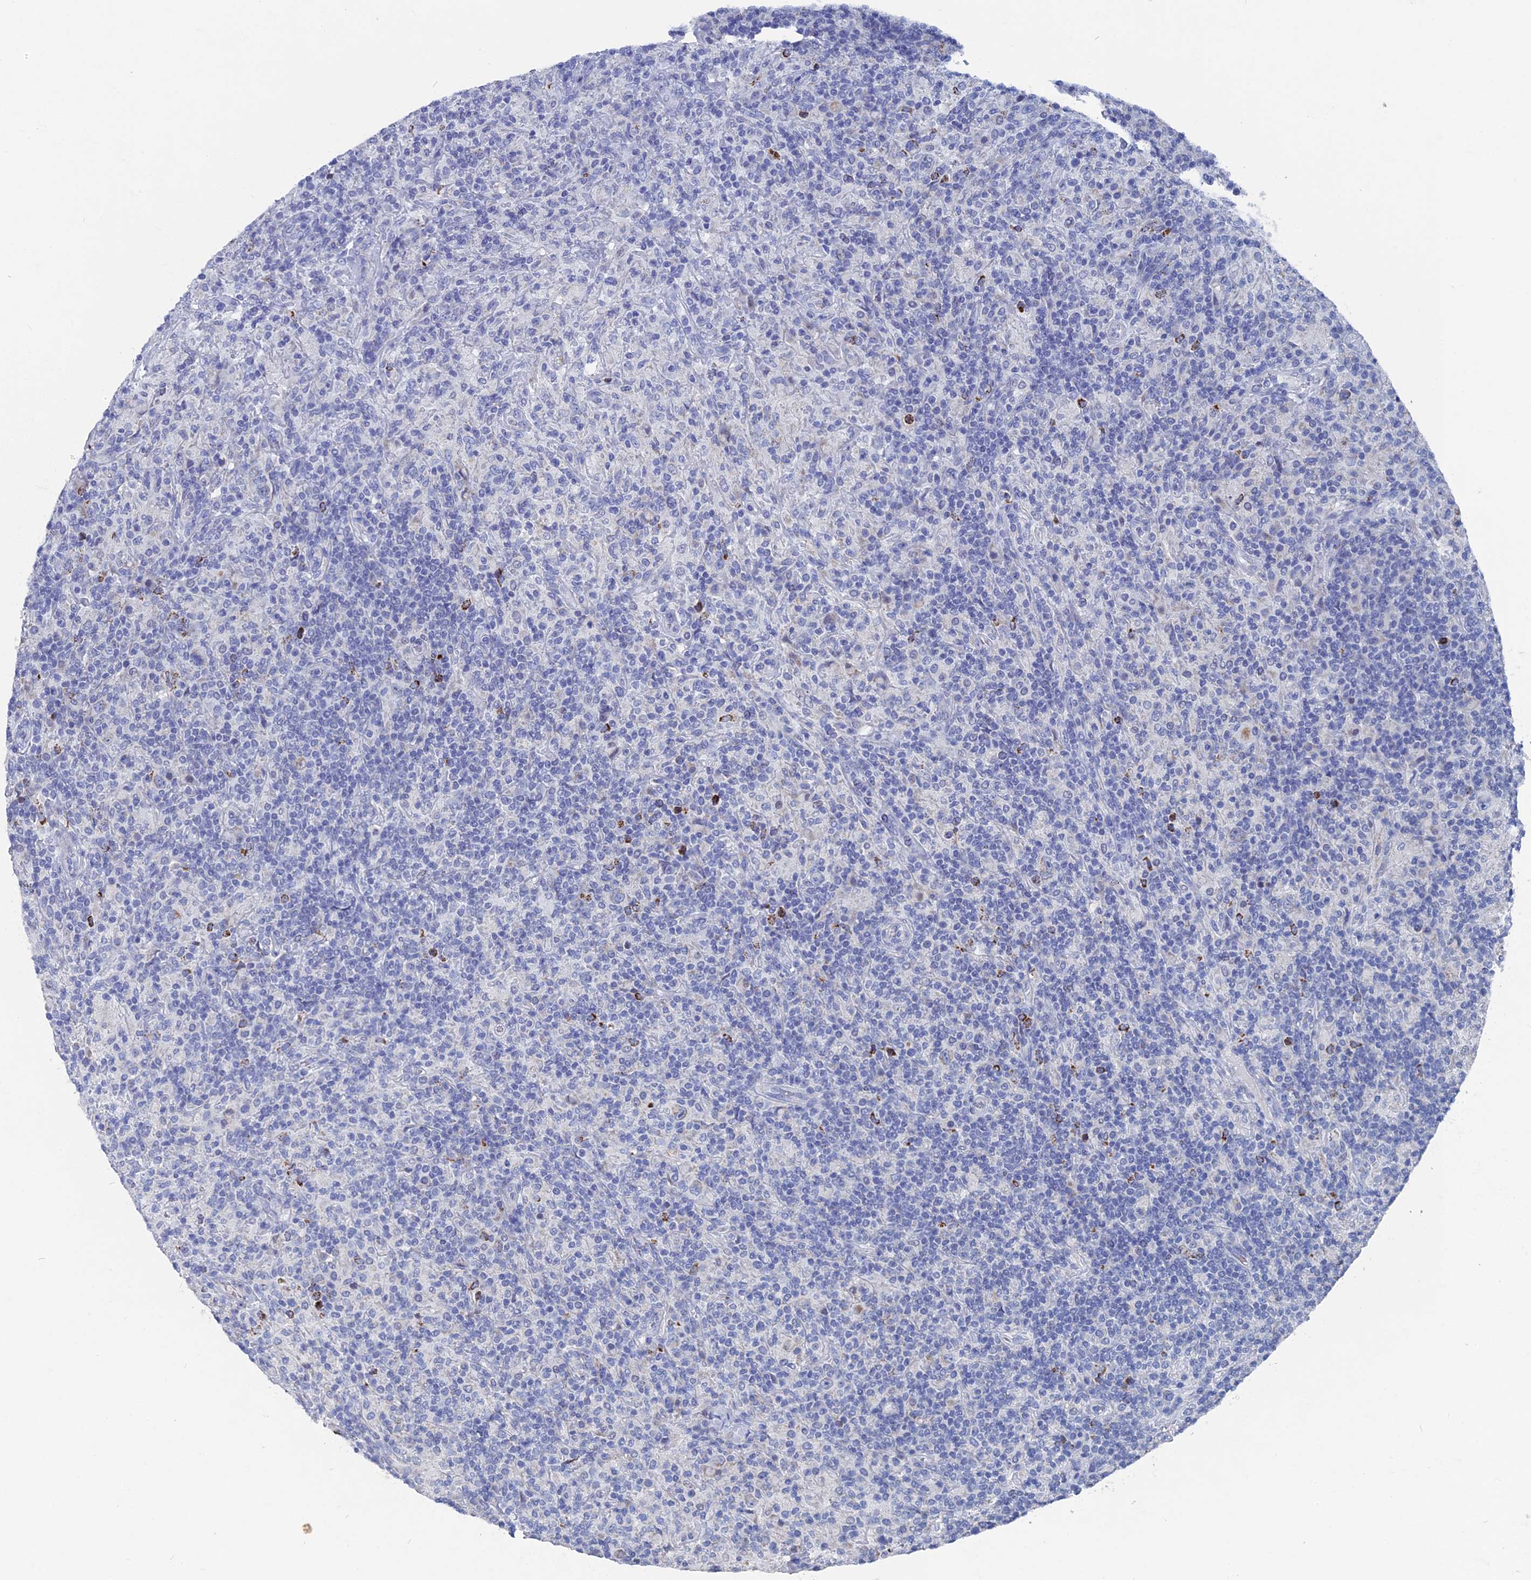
{"staining": {"intensity": "negative", "quantity": "none", "location": "none"}, "tissue": "lymphoma", "cell_type": "Tumor cells", "image_type": "cancer", "snomed": [{"axis": "morphology", "description": "Hodgkin's disease, NOS"}, {"axis": "topography", "description": "Lymph node"}], "caption": "The immunohistochemistry image has no significant staining in tumor cells of Hodgkin's disease tissue.", "gene": "HIGD1A", "patient": {"sex": "male", "age": 70}}